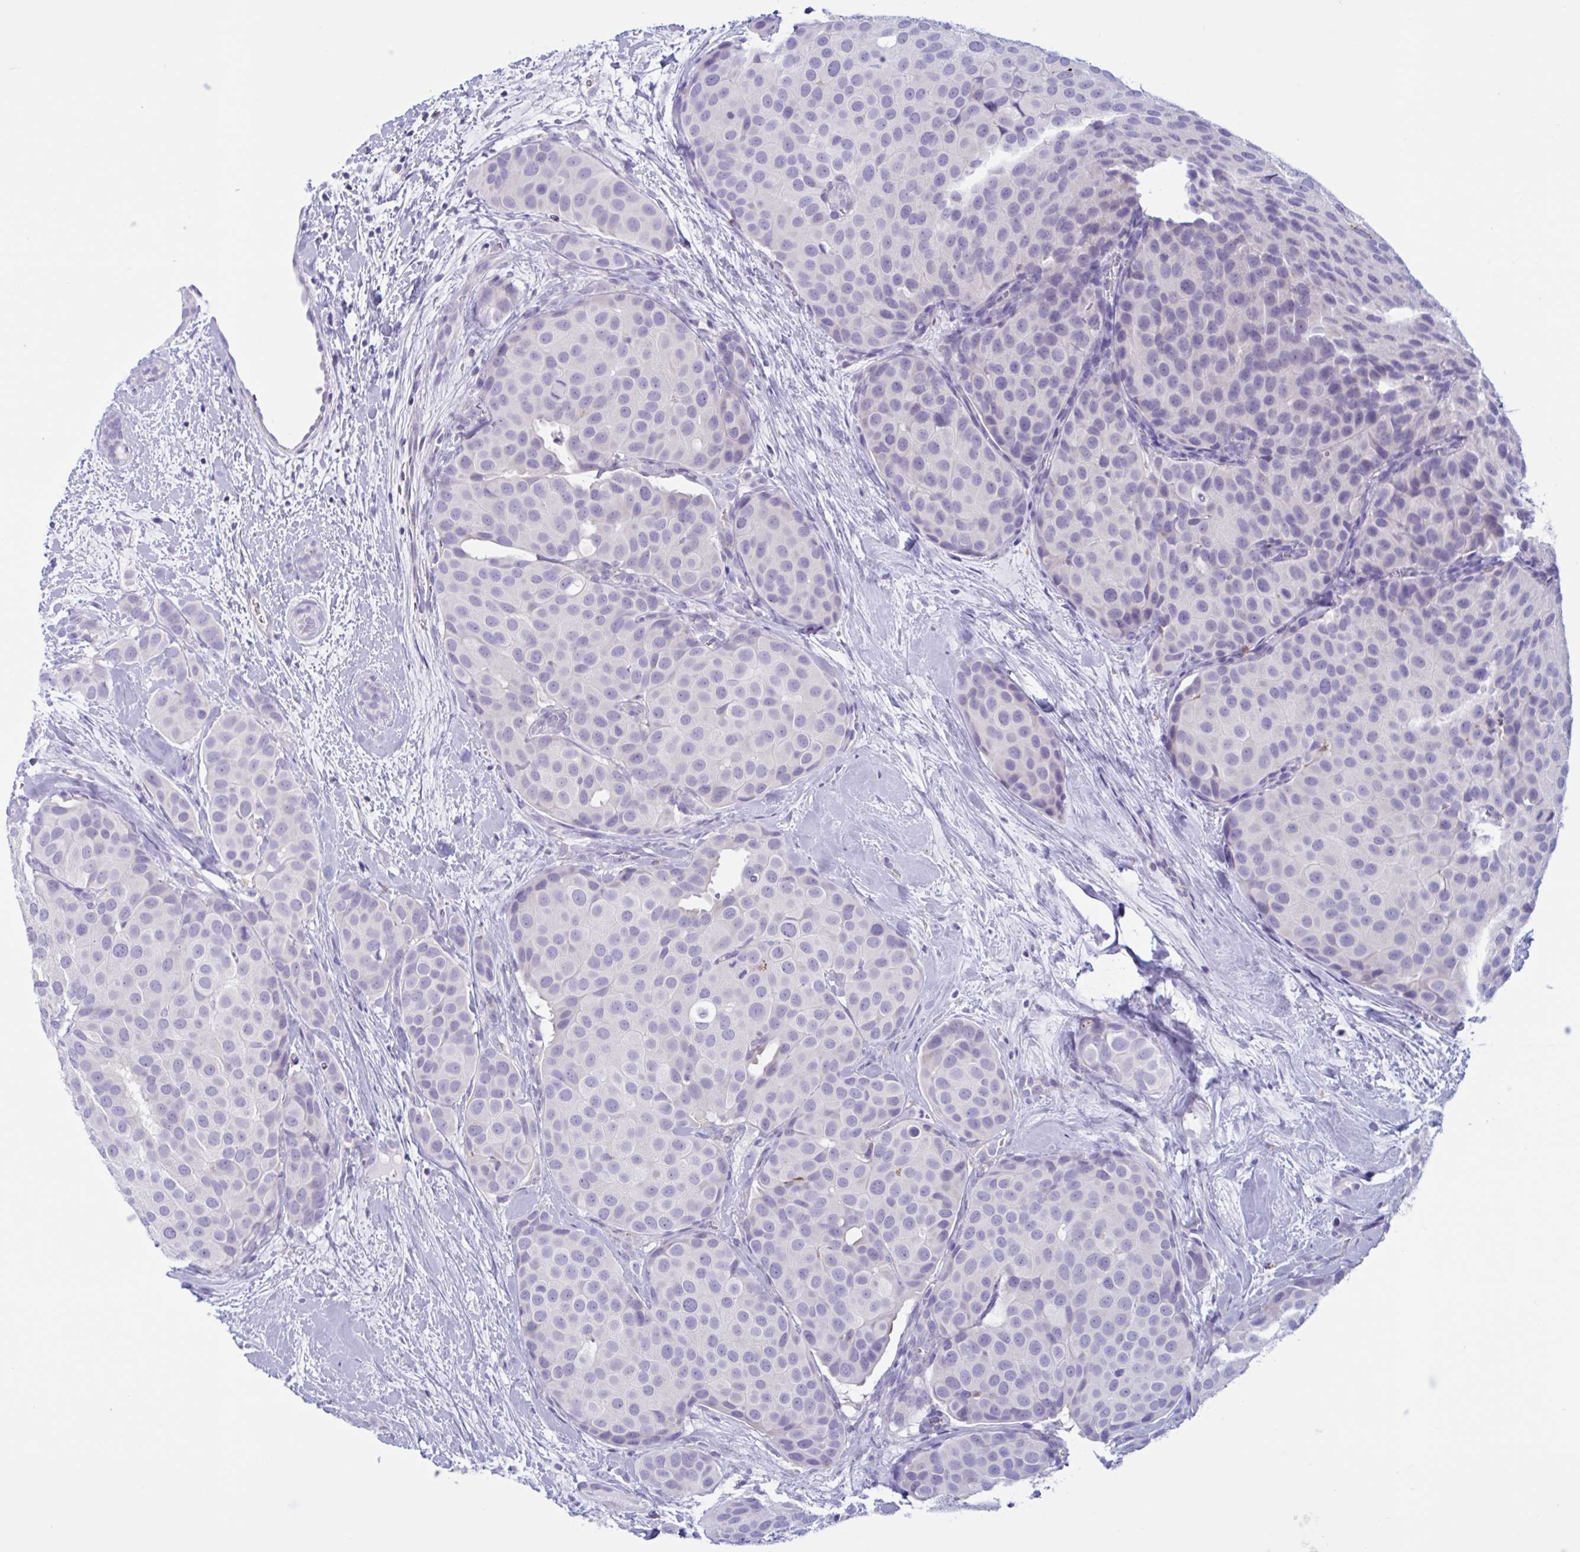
{"staining": {"intensity": "negative", "quantity": "none", "location": "none"}, "tissue": "breast cancer", "cell_type": "Tumor cells", "image_type": "cancer", "snomed": [{"axis": "morphology", "description": "Duct carcinoma"}, {"axis": "topography", "description": "Breast"}], "caption": "Tumor cells show no significant expression in infiltrating ductal carcinoma (breast). (Immunohistochemistry, brightfield microscopy, high magnification).", "gene": "XCL1", "patient": {"sex": "female", "age": 70}}